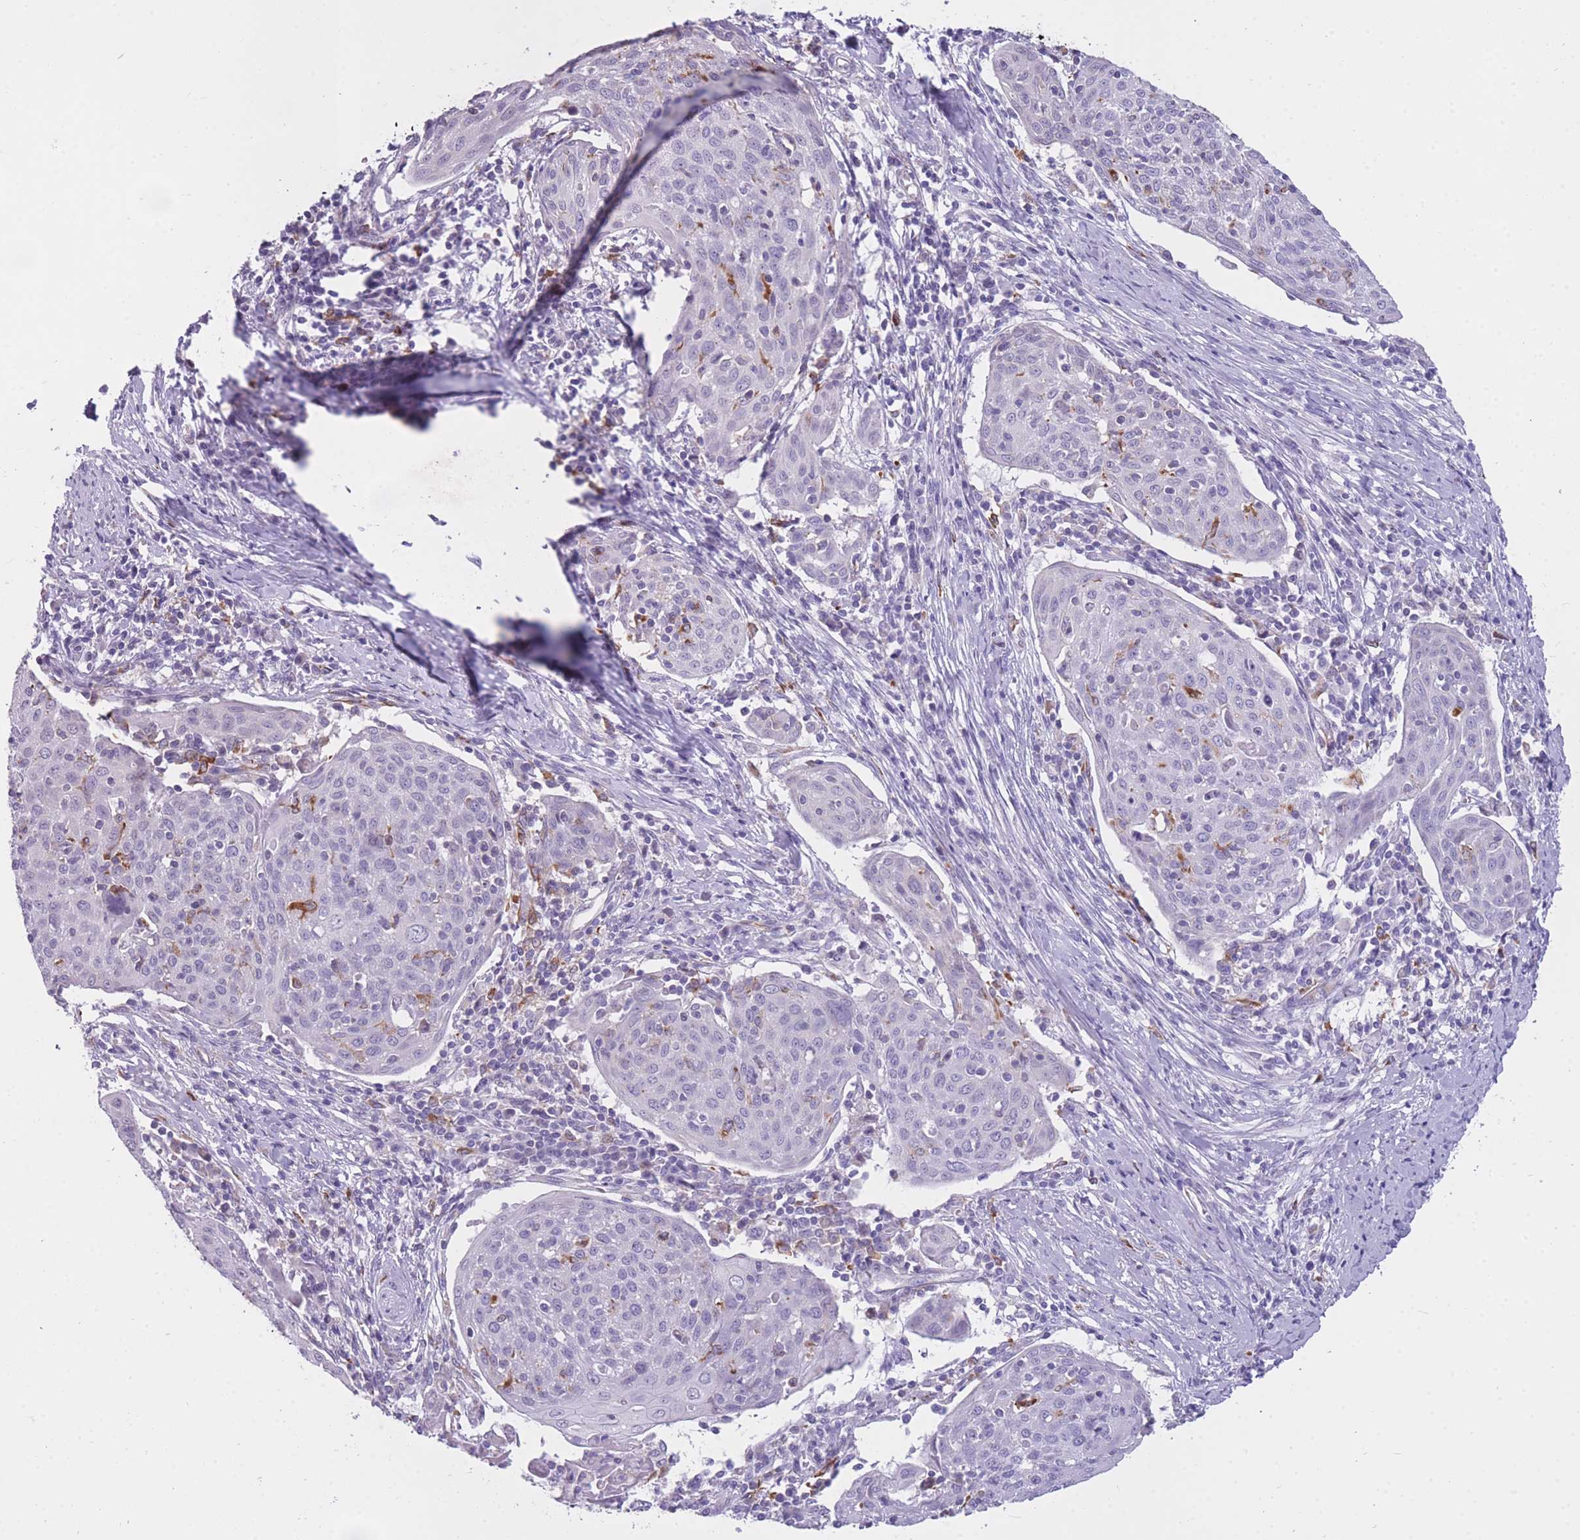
{"staining": {"intensity": "negative", "quantity": "none", "location": "none"}, "tissue": "cervical cancer", "cell_type": "Tumor cells", "image_type": "cancer", "snomed": [{"axis": "morphology", "description": "Squamous cell carcinoma, NOS"}, {"axis": "topography", "description": "Cervix"}], "caption": "The immunohistochemistry histopathology image has no significant expression in tumor cells of cervical cancer (squamous cell carcinoma) tissue.", "gene": "ZNF662", "patient": {"sex": "female", "age": 67}}